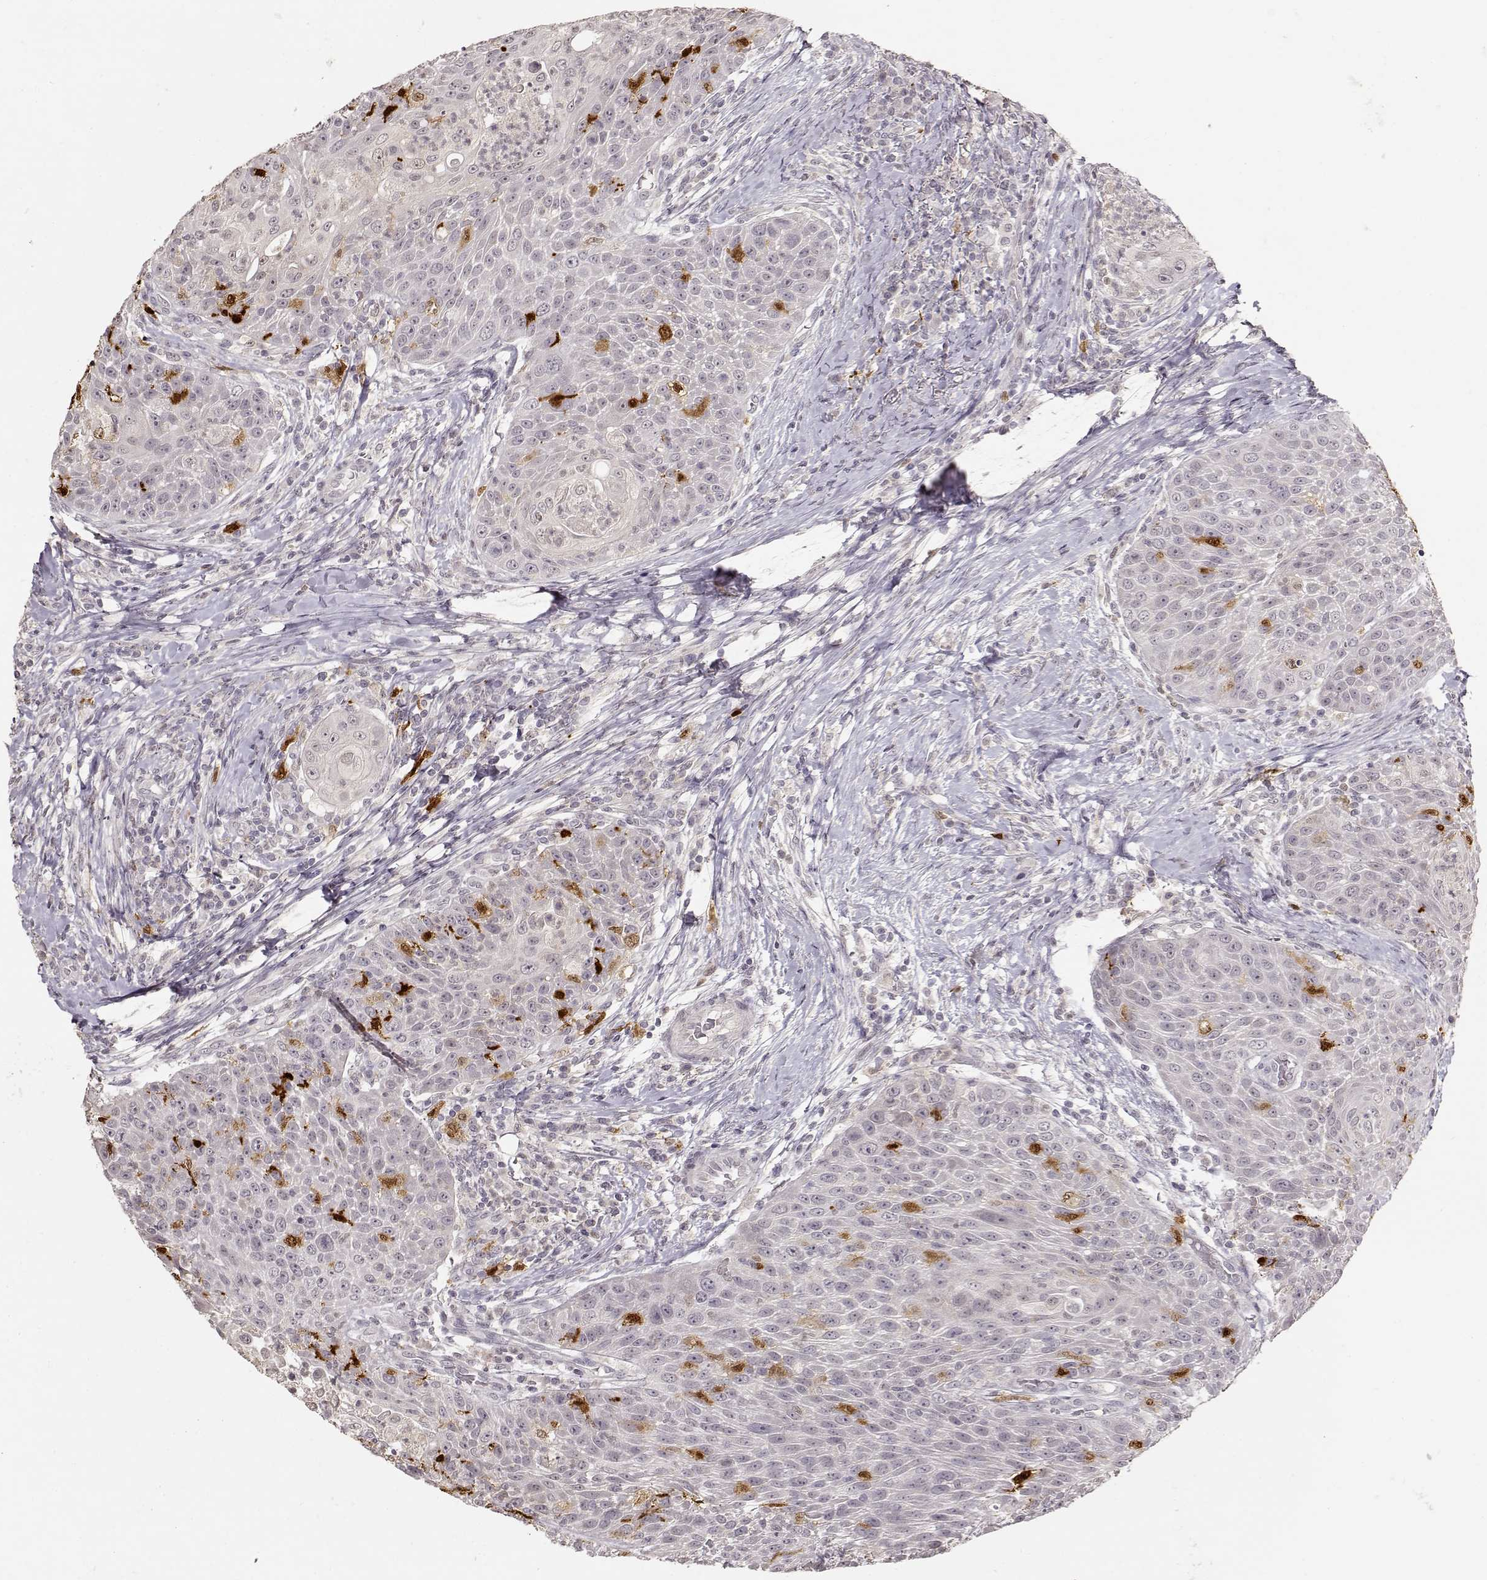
{"staining": {"intensity": "negative", "quantity": "none", "location": "none"}, "tissue": "head and neck cancer", "cell_type": "Tumor cells", "image_type": "cancer", "snomed": [{"axis": "morphology", "description": "Squamous cell carcinoma, NOS"}, {"axis": "topography", "description": "Head-Neck"}], "caption": "This image is of head and neck squamous cell carcinoma stained with immunohistochemistry (IHC) to label a protein in brown with the nuclei are counter-stained blue. There is no expression in tumor cells.", "gene": "S100B", "patient": {"sex": "male", "age": 69}}